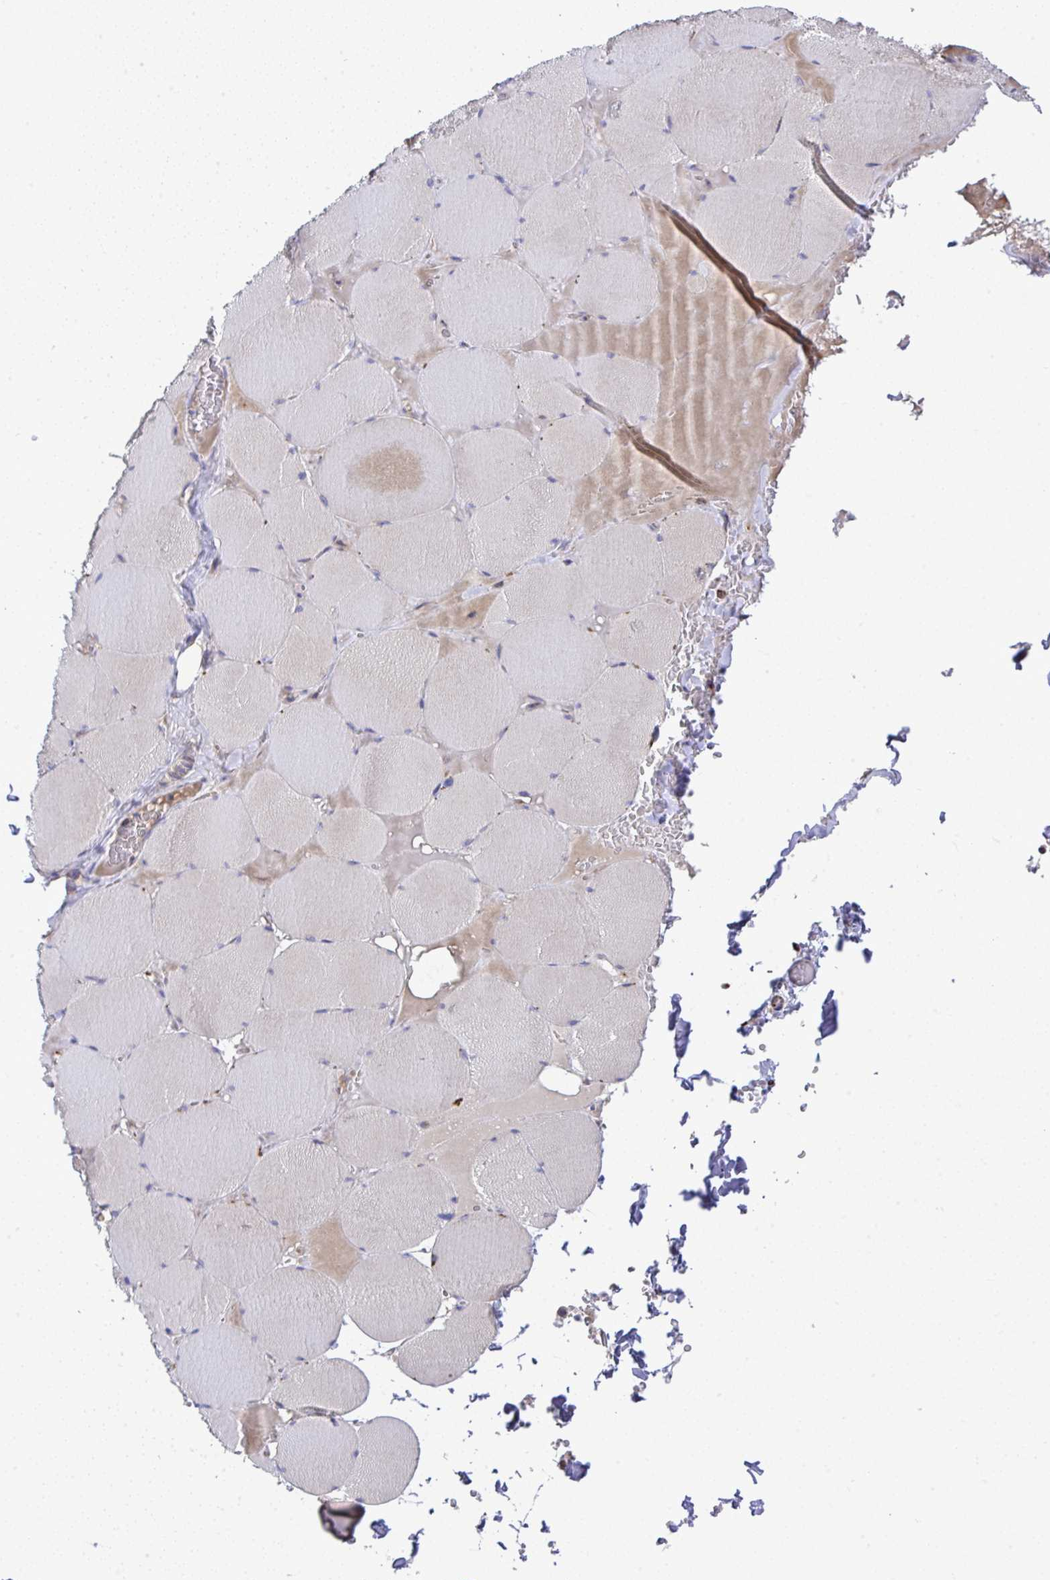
{"staining": {"intensity": "weak", "quantity": "<25%", "location": "cytoplasmic/membranous"}, "tissue": "skeletal muscle", "cell_type": "Myocytes", "image_type": "normal", "snomed": [{"axis": "morphology", "description": "Normal tissue, NOS"}, {"axis": "topography", "description": "Skeletal muscle"}, {"axis": "topography", "description": "Head-Neck"}], "caption": "Myocytes show no significant positivity in unremarkable skeletal muscle.", "gene": "GRID2", "patient": {"sex": "male", "age": 66}}